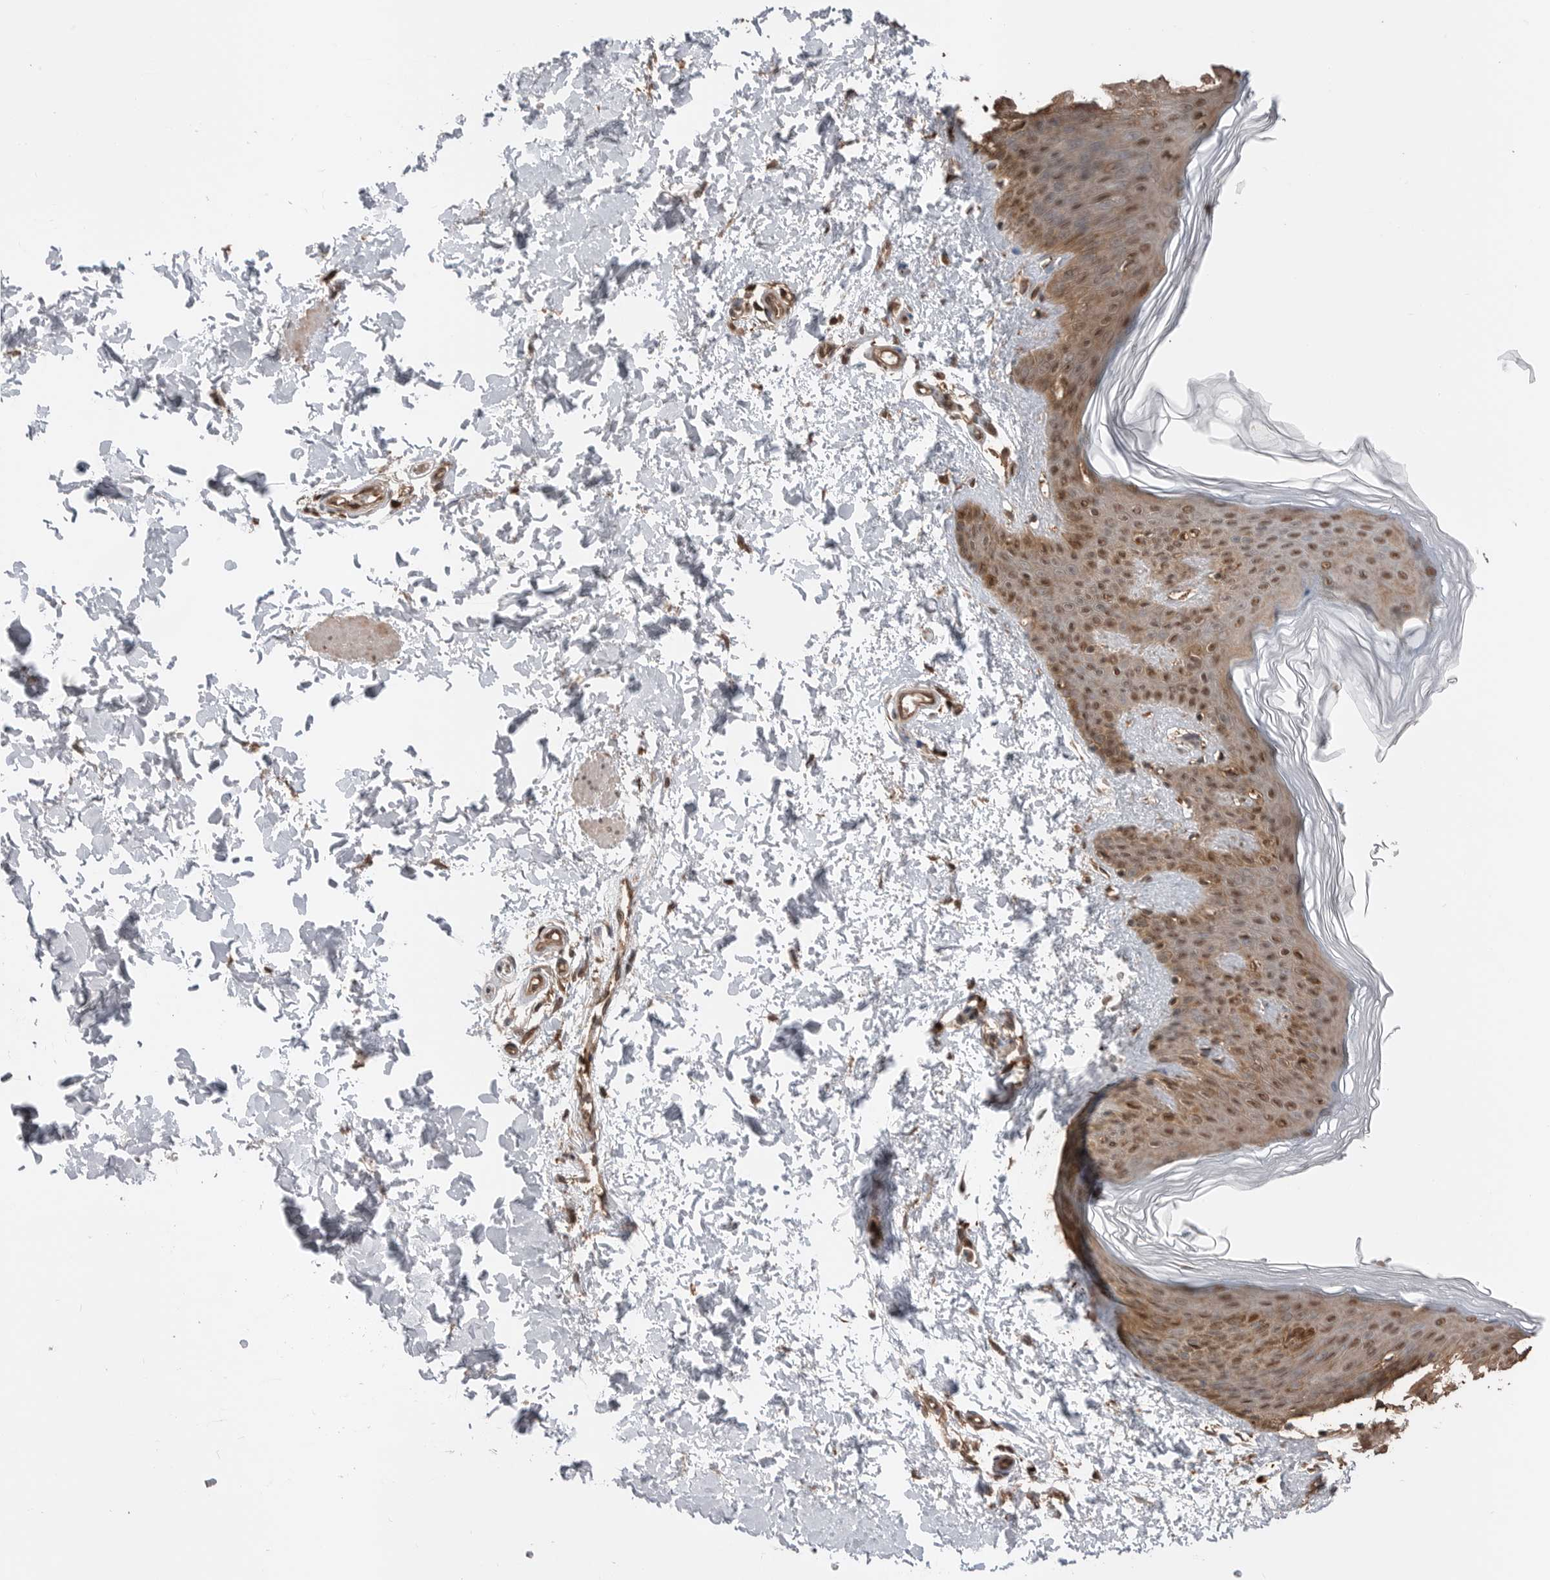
{"staining": {"intensity": "moderate", "quantity": ">75%", "location": "cytoplasmic/membranous,nuclear"}, "tissue": "skin", "cell_type": "Fibroblasts", "image_type": "normal", "snomed": [{"axis": "morphology", "description": "Normal tissue, NOS"}, {"axis": "morphology", "description": "Neoplasm, benign, NOS"}, {"axis": "topography", "description": "Skin"}, {"axis": "topography", "description": "Soft tissue"}], "caption": "This micrograph exhibits immunohistochemistry (IHC) staining of benign skin, with medium moderate cytoplasmic/membranous,nuclear positivity in about >75% of fibroblasts.", "gene": "PEAK1", "patient": {"sex": "male", "age": 26}}